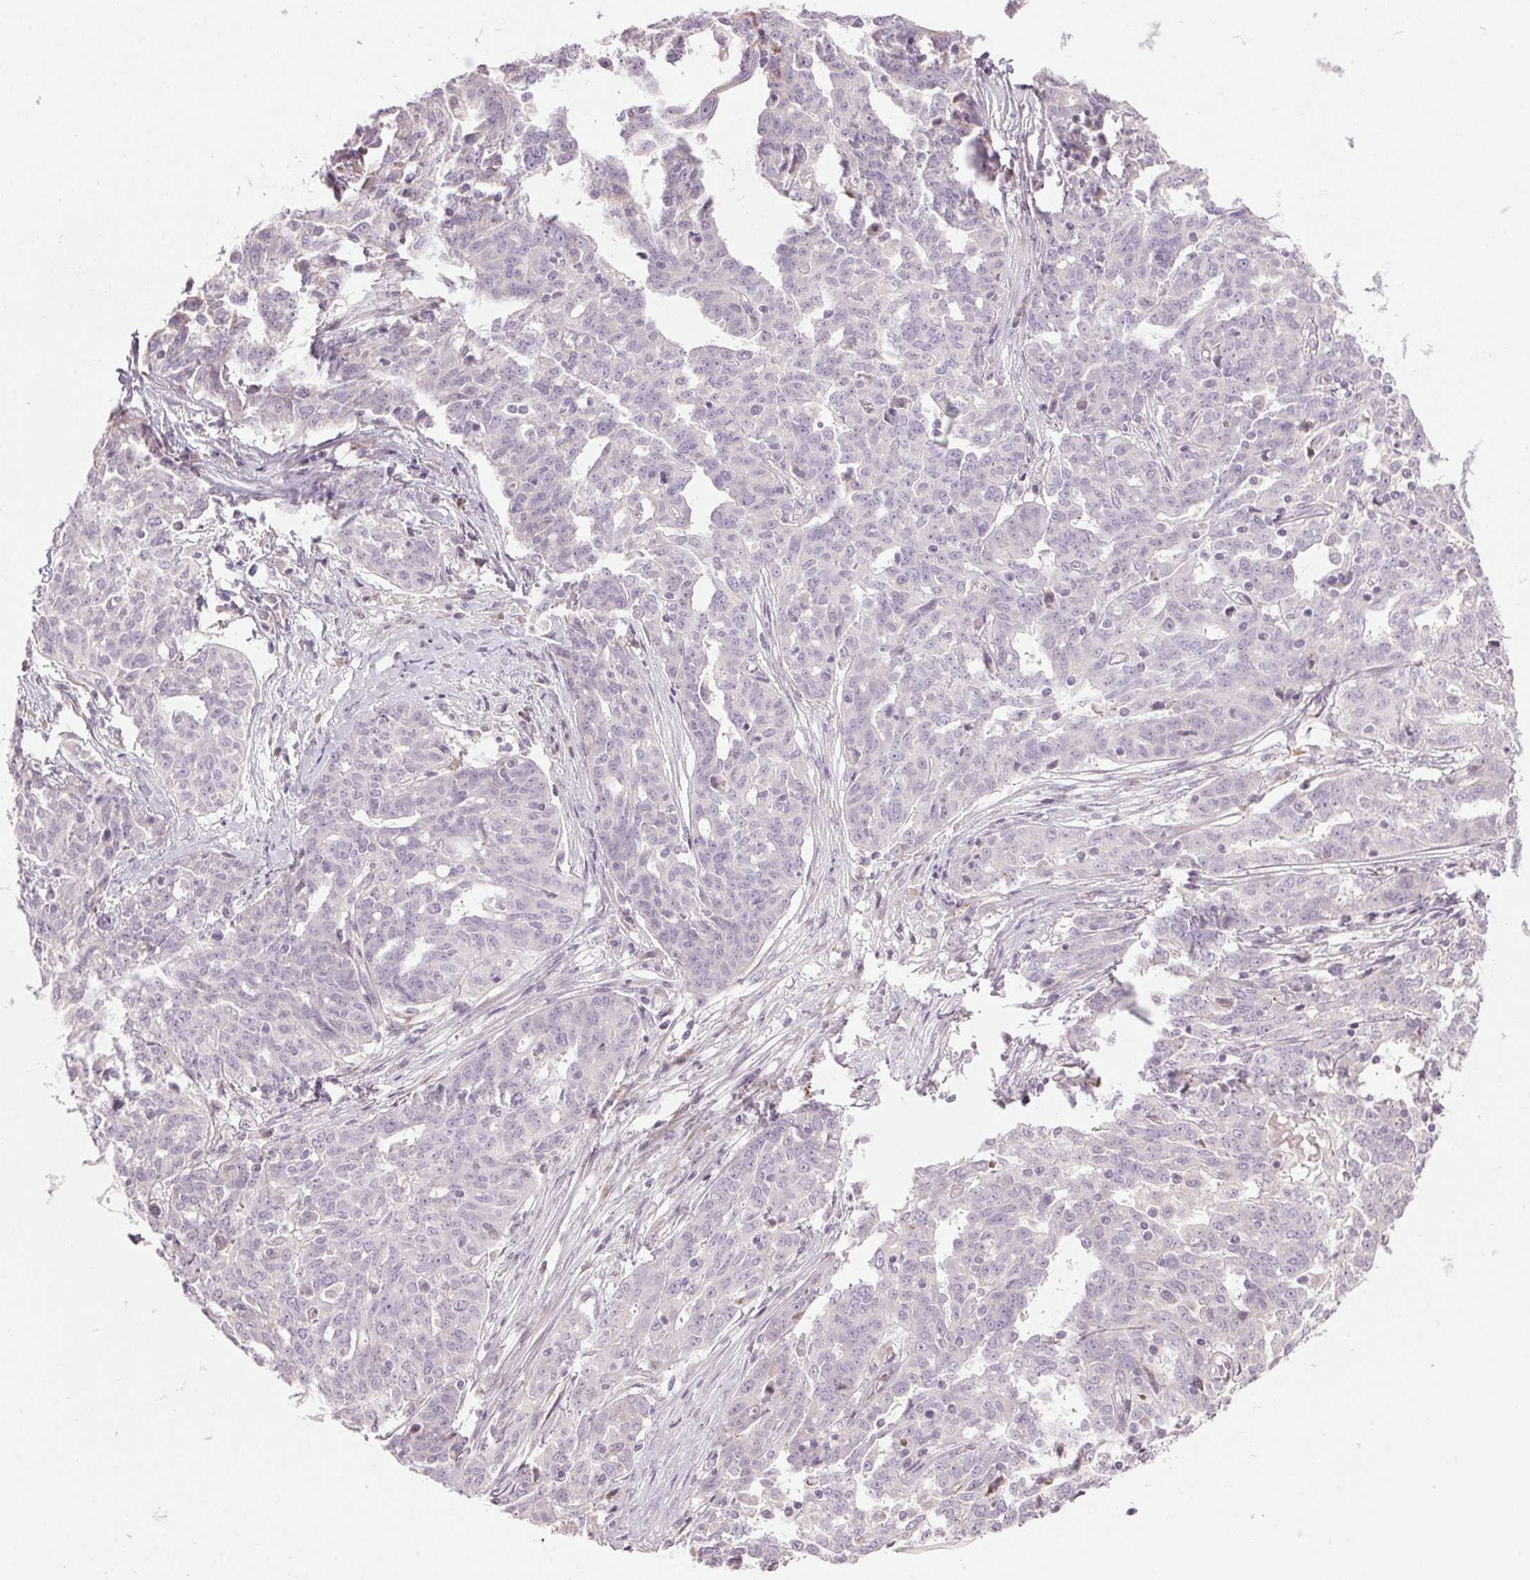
{"staining": {"intensity": "negative", "quantity": "none", "location": "none"}, "tissue": "ovarian cancer", "cell_type": "Tumor cells", "image_type": "cancer", "snomed": [{"axis": "morphology", "description": "Cystadenocarcinoma, serous, NOS"}, {"axis": "topography", "description": "Ovary"}], "caption": "DAB immunohistochemical staining of ovarian cancer (serous cystadenocarcinoma) reveals no significant expression in tumor cells.", "gene": "GNMT", "patient": {"sex": "female", "age": 67}}